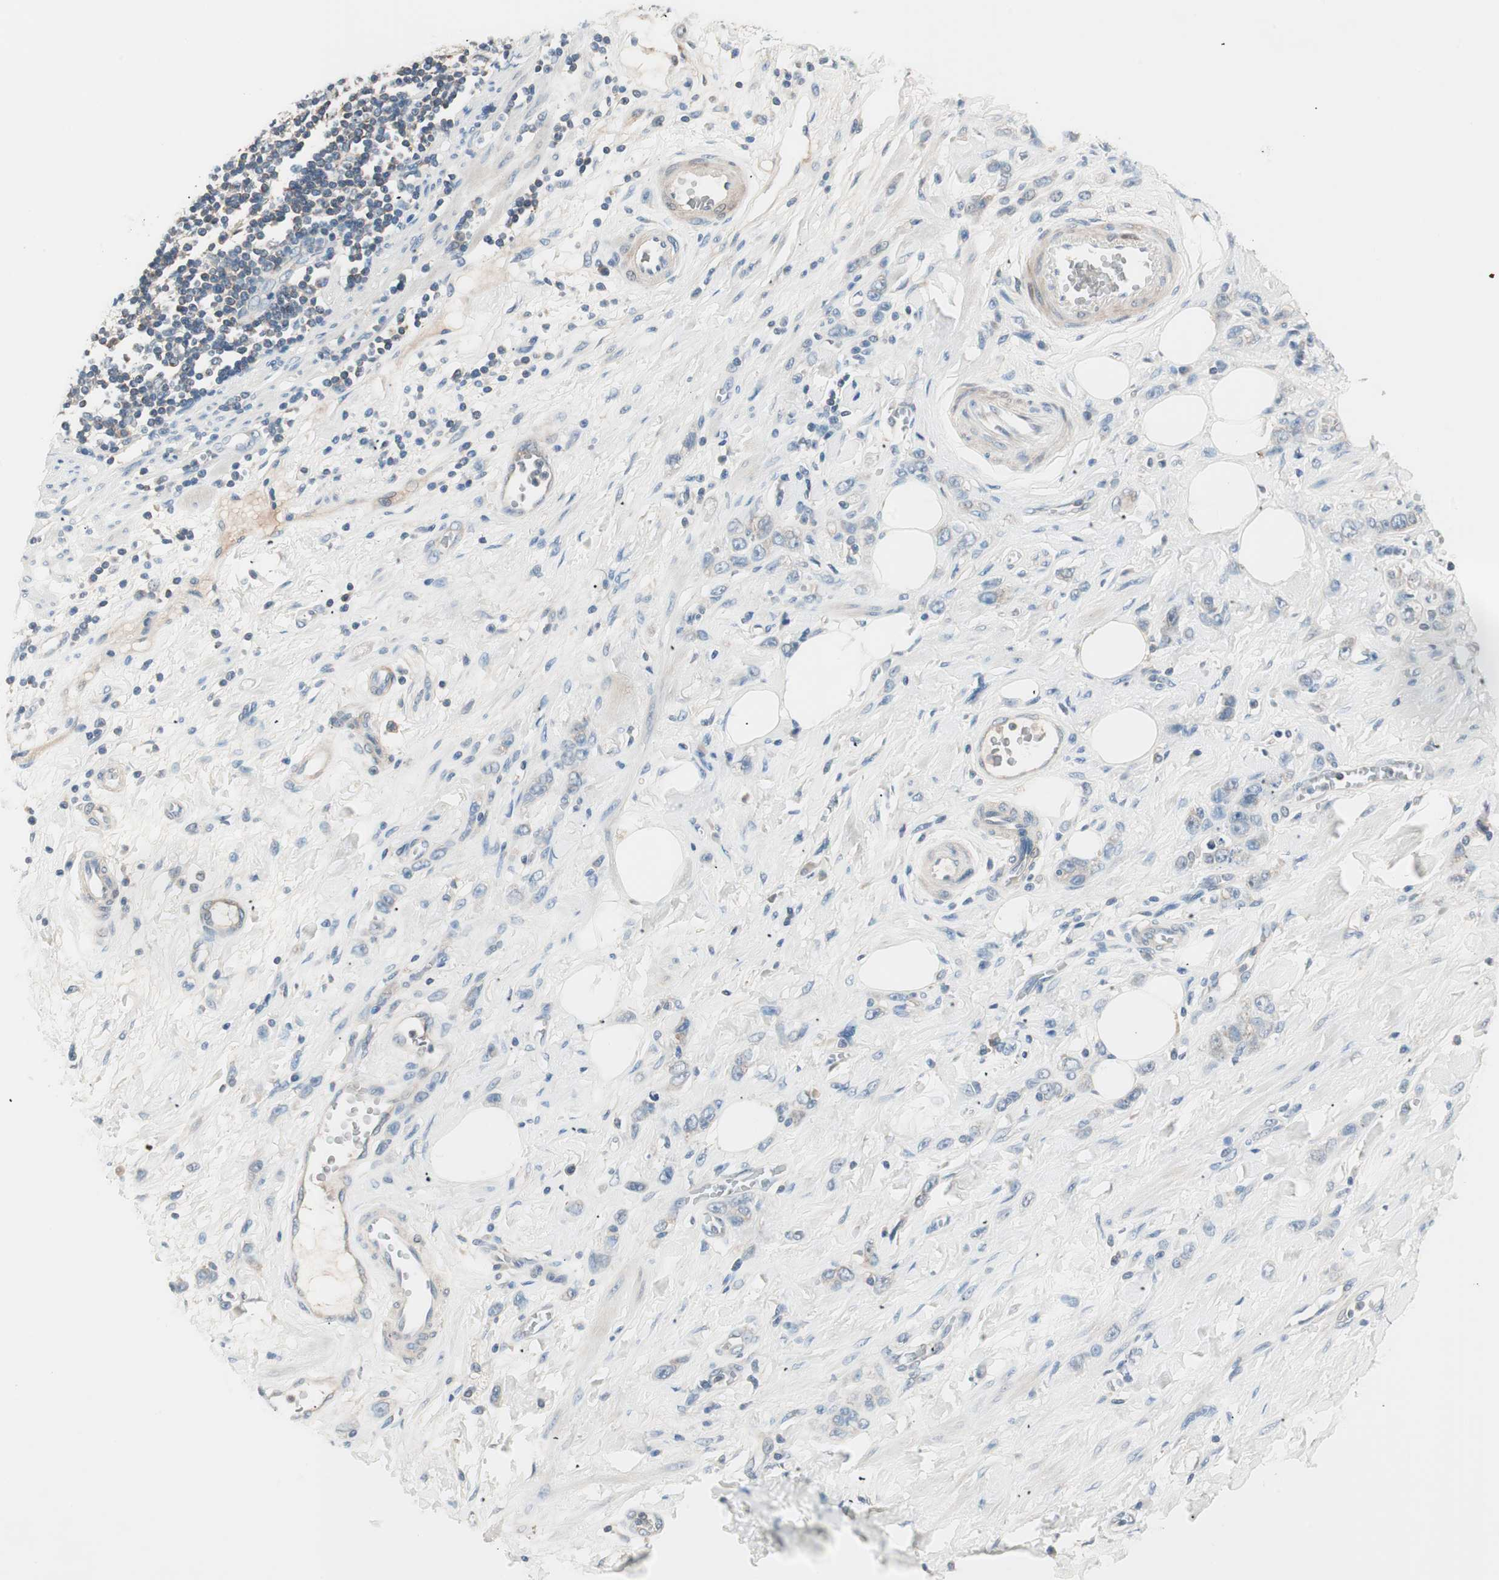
{"staining": {"intensity": "negative", "quantity": "none", "location": "none"}, "tissue": "stomach cancer", "cell_type": "Tumor cells", "image_type": "cancer", "snomed": [{"axis": "morphology", "description": "Adenocarcinoma, NOS"}, {"axis": "topography", "description": "Stomach"}], "caption": "DAB immunohistochemical staining of stomach cancer shows no significant positivity in tumor cells.", "gene": "RAD54B", "patient": {"sex": "male", "age": 82}}